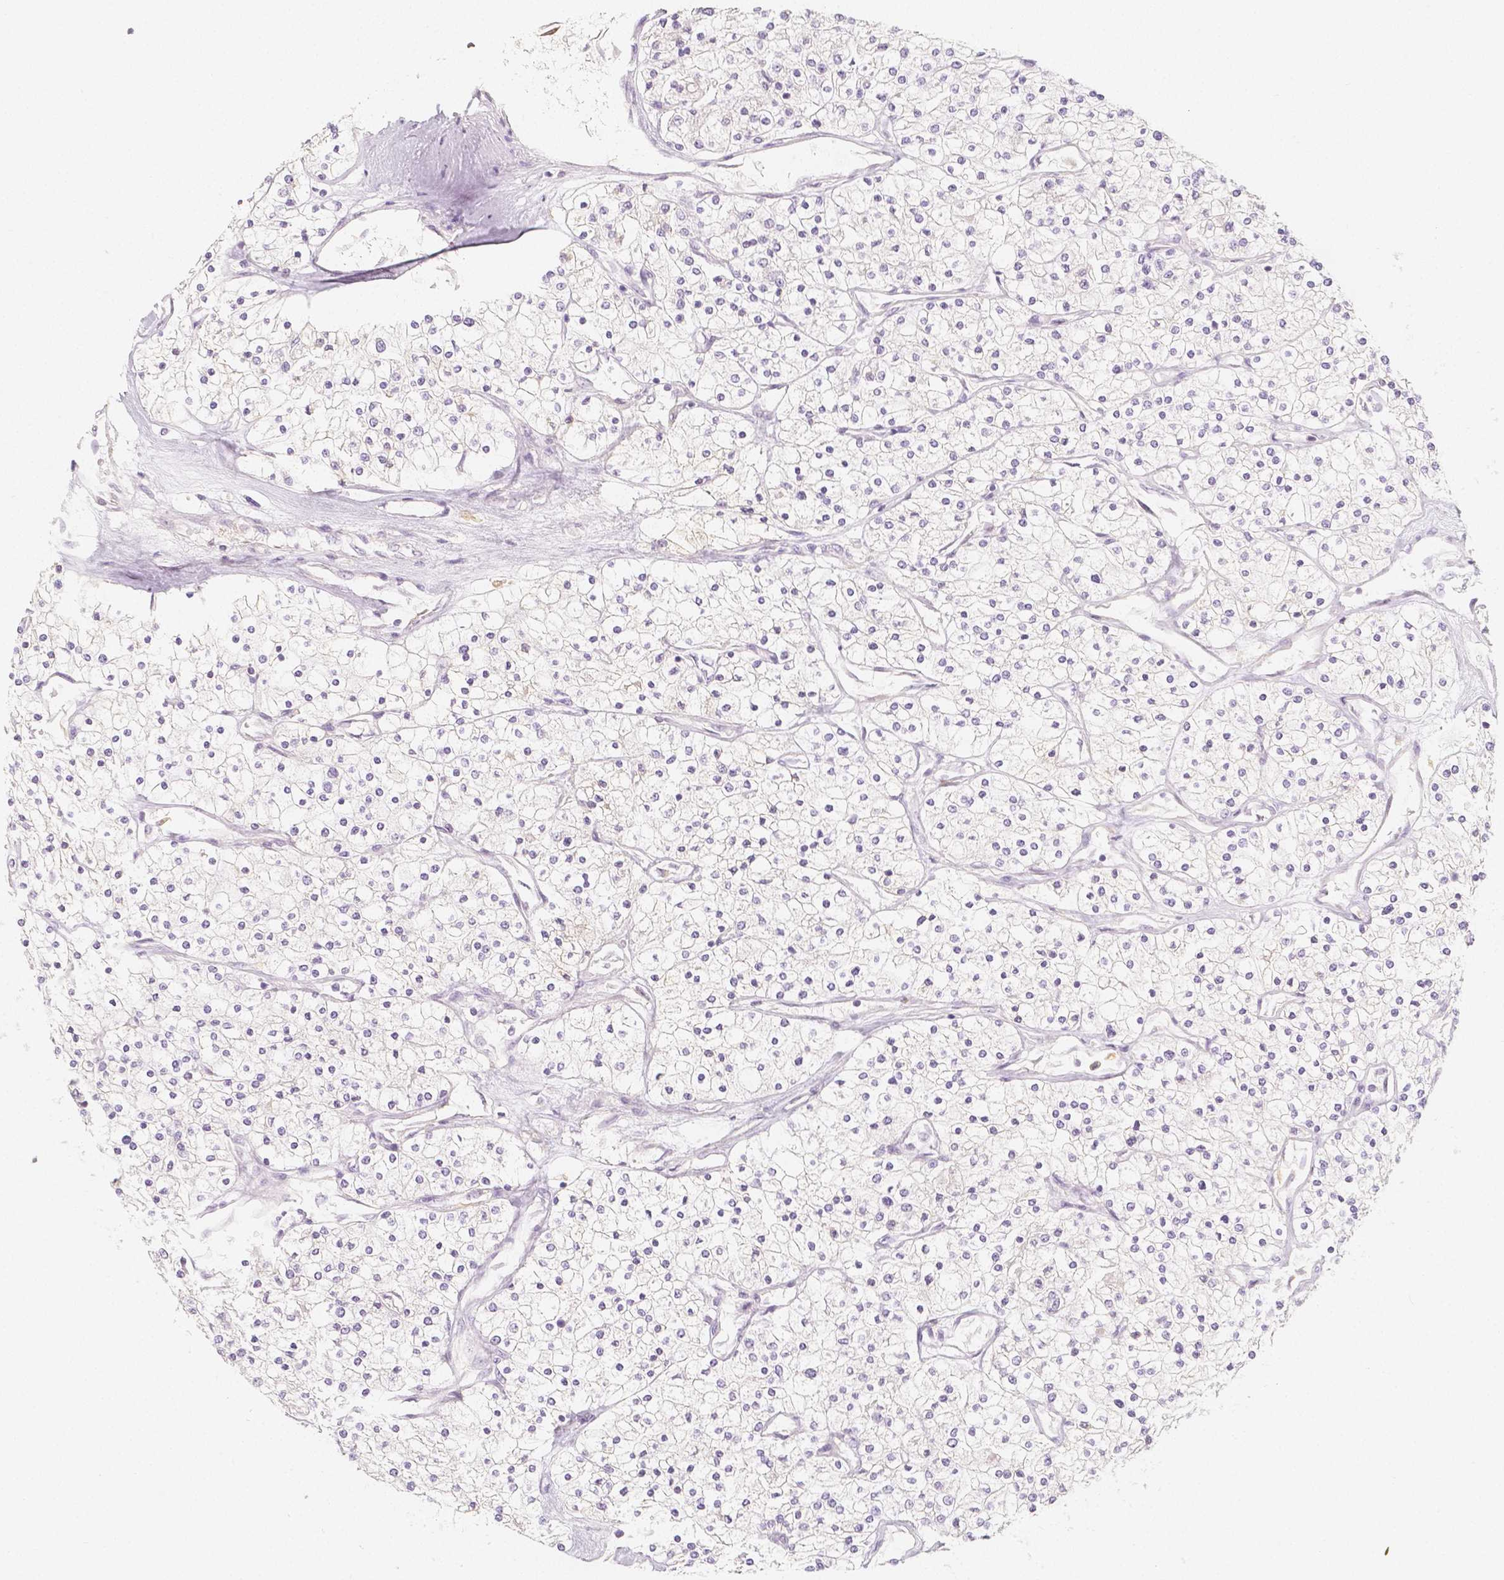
{"staining": {"intensity": "negative", "quantity": "none", "location": "none"}, "tissue": "renal cancer", "cell_type": "Tumor cells", "image_type": "cancer", "snomed": [{"axis": "morphology", "description": "Adenocarcinoma, NOS"}, {"axis": "topography", "description": "Kidney"}], "caption": "Immunohistochemical staining of renal cancer (adenocarcinoma) displays no significant expression in tumor cells.", "gene": "BATF", "patient": {"sex": "male", "age": 80}}